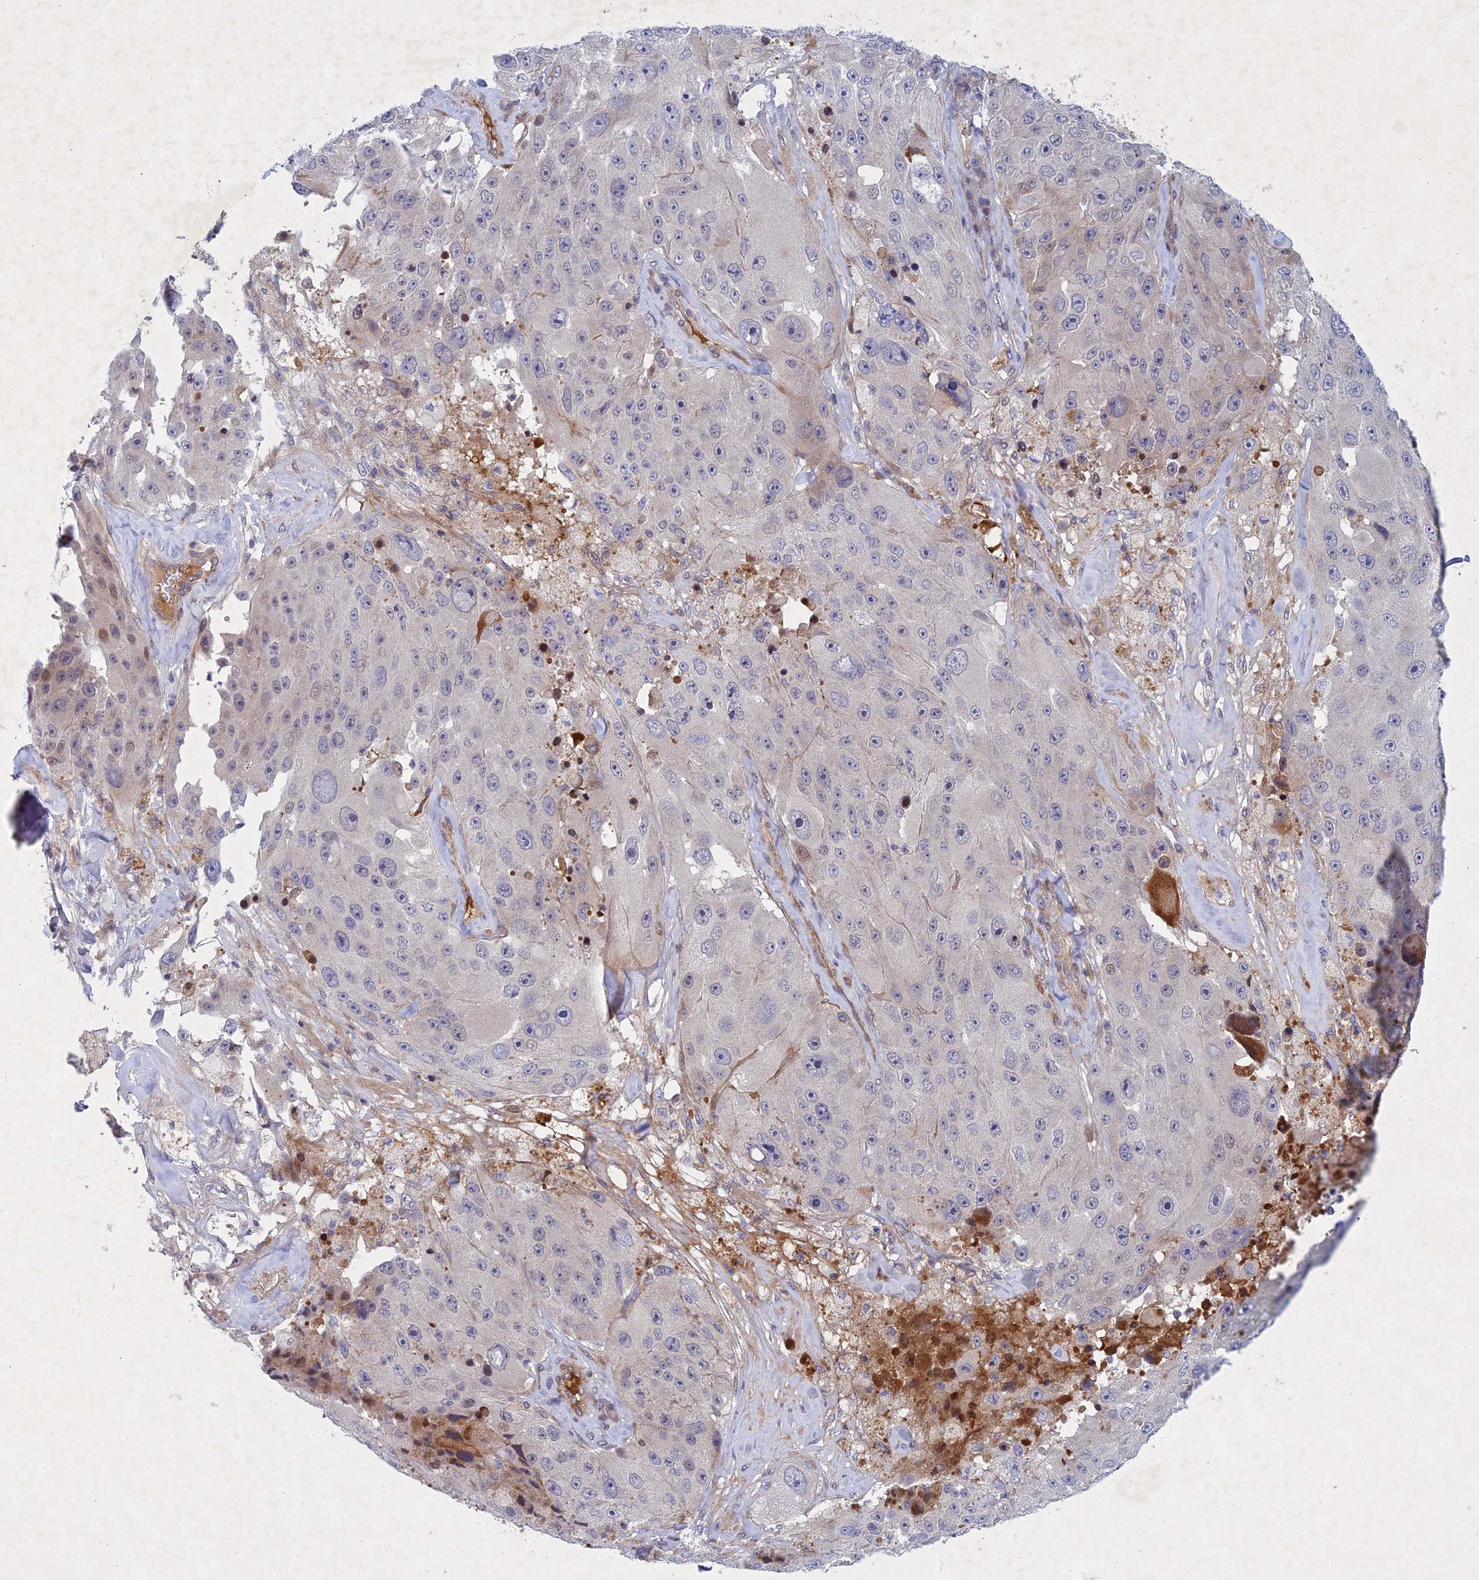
{"staining": {"intensity": "negative", "quantity": "none", "location": "none"}, "tissue": "melanoma", "cell_type": "Tumor cells", "image_type": "cancer", "snomed": [{"axis": "morphology", "description": "Malignant melanoma, Metastatic site"}, {"axis": "topography", "description": "Lymph node"}], "caption": "Immunohistochemistry (IHC) histopathology image of neoplastic tissue: human melanoma stained with DAB reveals no significant protein staining in tumor cells.", "gene": "PTHLH", "patient": {"sex": "male", "age": 62}}